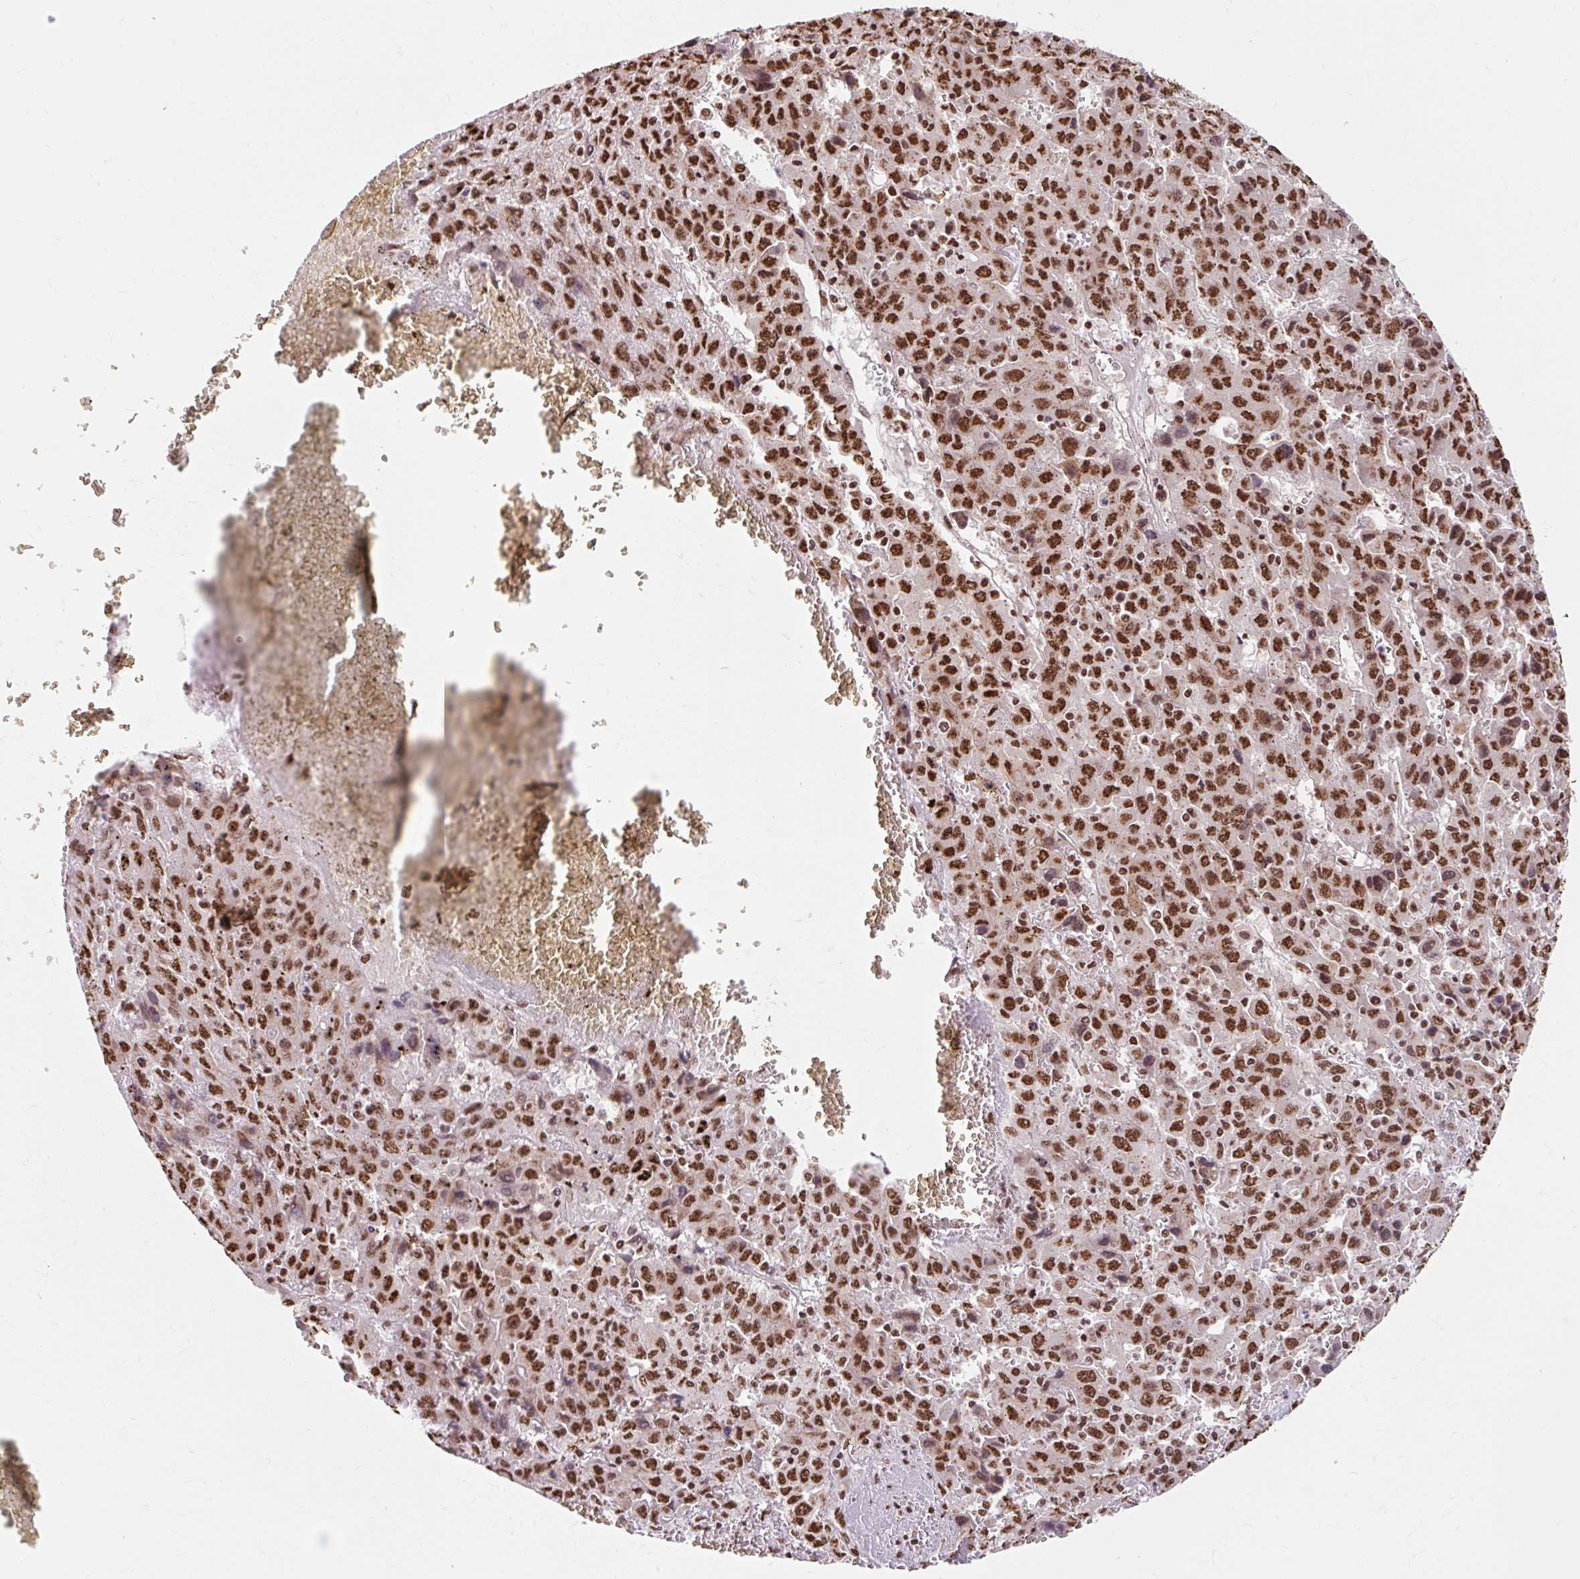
{"staining": {"intensity": "strong", "quantity": ">75%", "location": "nuclear"}, "tissue": "liver cancer", "cell_type": "Tumor cells", "image_type": "cancer", "snomed": [{"axis": "morphology", "description": "Carcinoma, Hepatocellular, NOS"}, {"axis": "topography", "description": "Liver"}], "caption": "Strong nuclear positivity is identified in about >75% of tumor cells in liver cancer. The protein is stained brown, and the nuclei are stained in blue (DAB IHC with brightfield microscopy, high magnification).", "gene": "BICRA", "patient": {"sex": "female", "age": 53}}